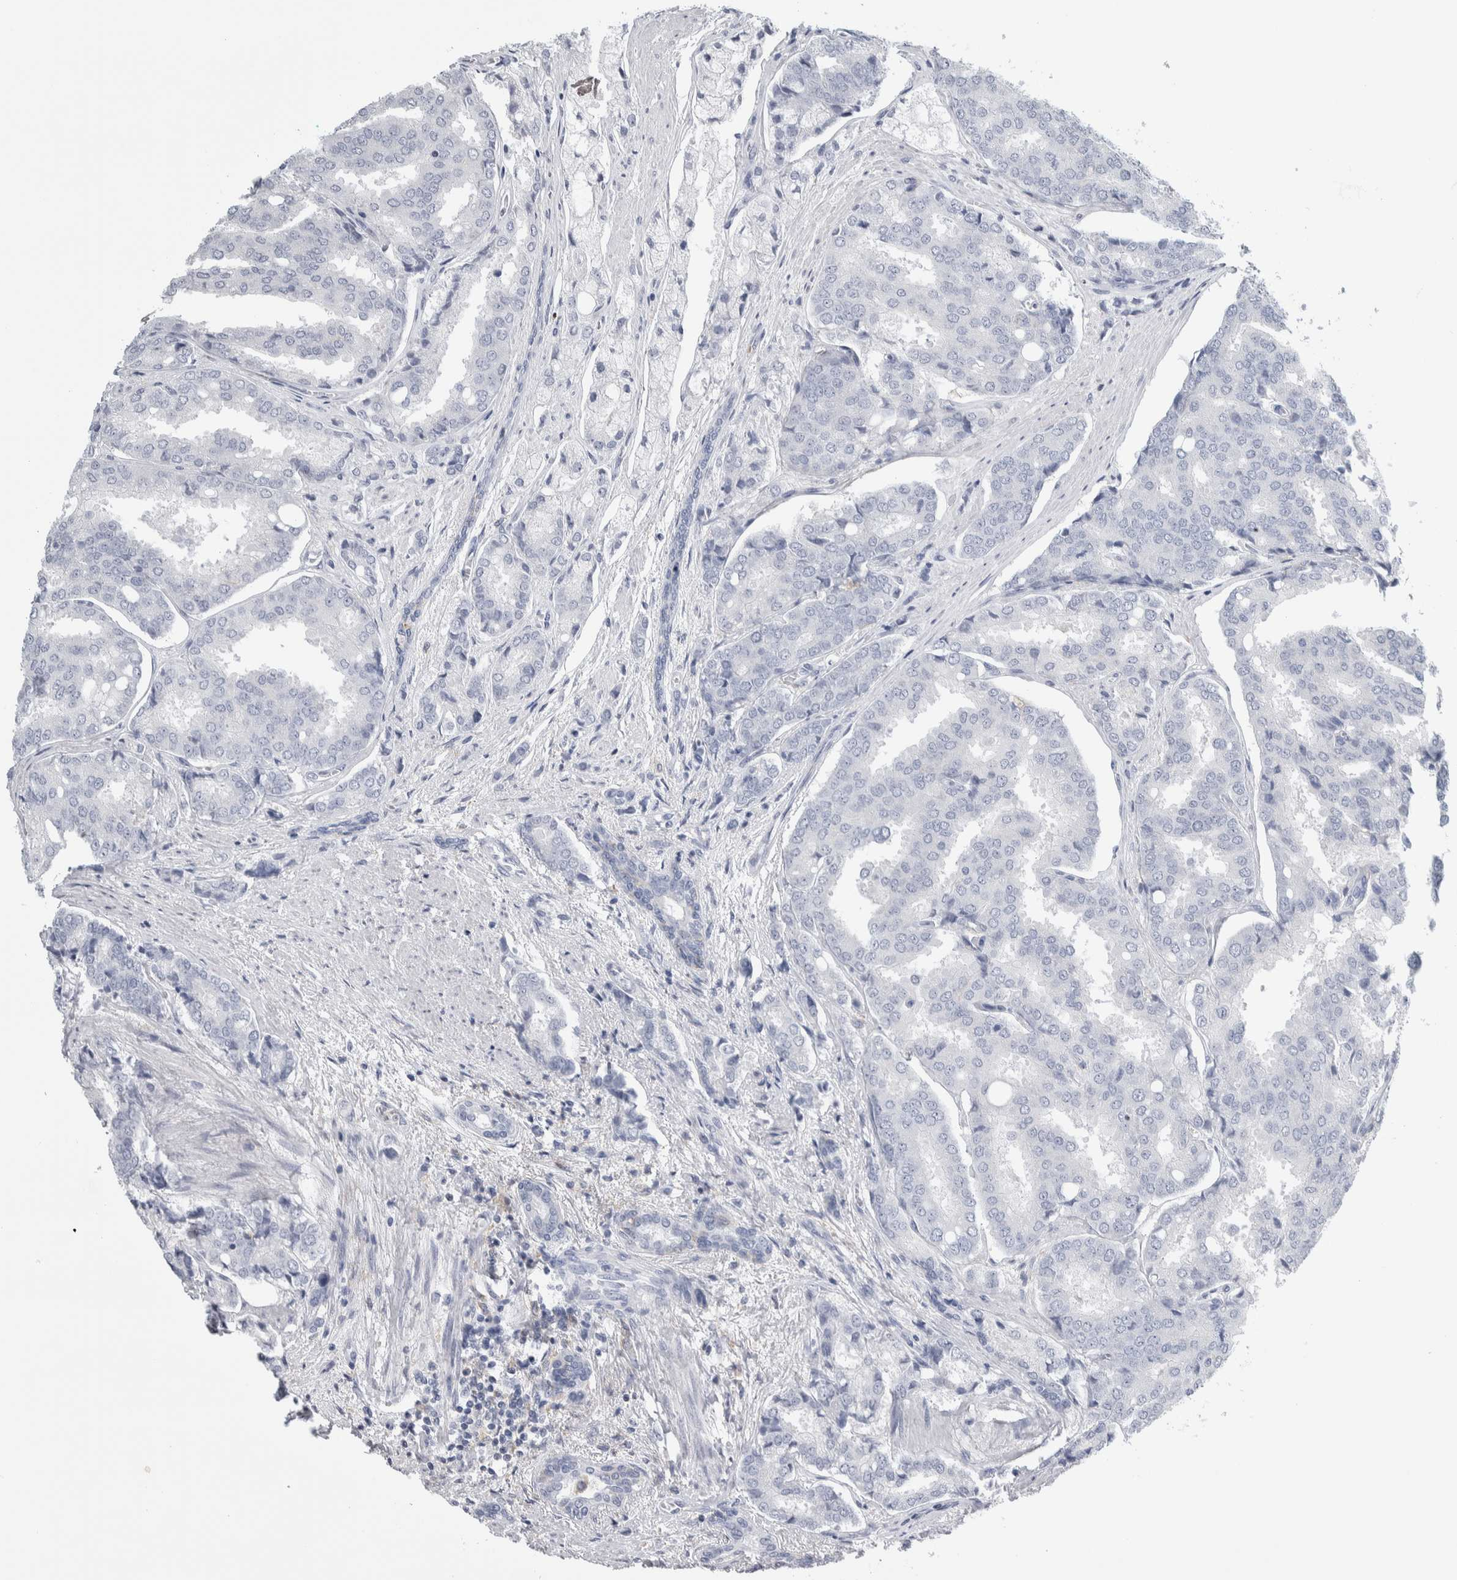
{"staining": {"intensity": "negative", "quantity": "none", "location": "none"}, "tissue": "prostate cancer", "cell_type": "Tumor cells", "image_type": "cancer", "snomed": [{"axis": "morphology", "description": "Adenocarcinoma, High grade"}, {"axis": "topography", "description": "Prostate"}], "caption": "IHC photomicrograph of neoplastic tissue: prostate adenocarcinoma (high-grade) stained with DAB demonstrates no significant protein staining in tumor cells.", "gene": "SKAP2", "patient": {"sex": "male", "age": 50}}